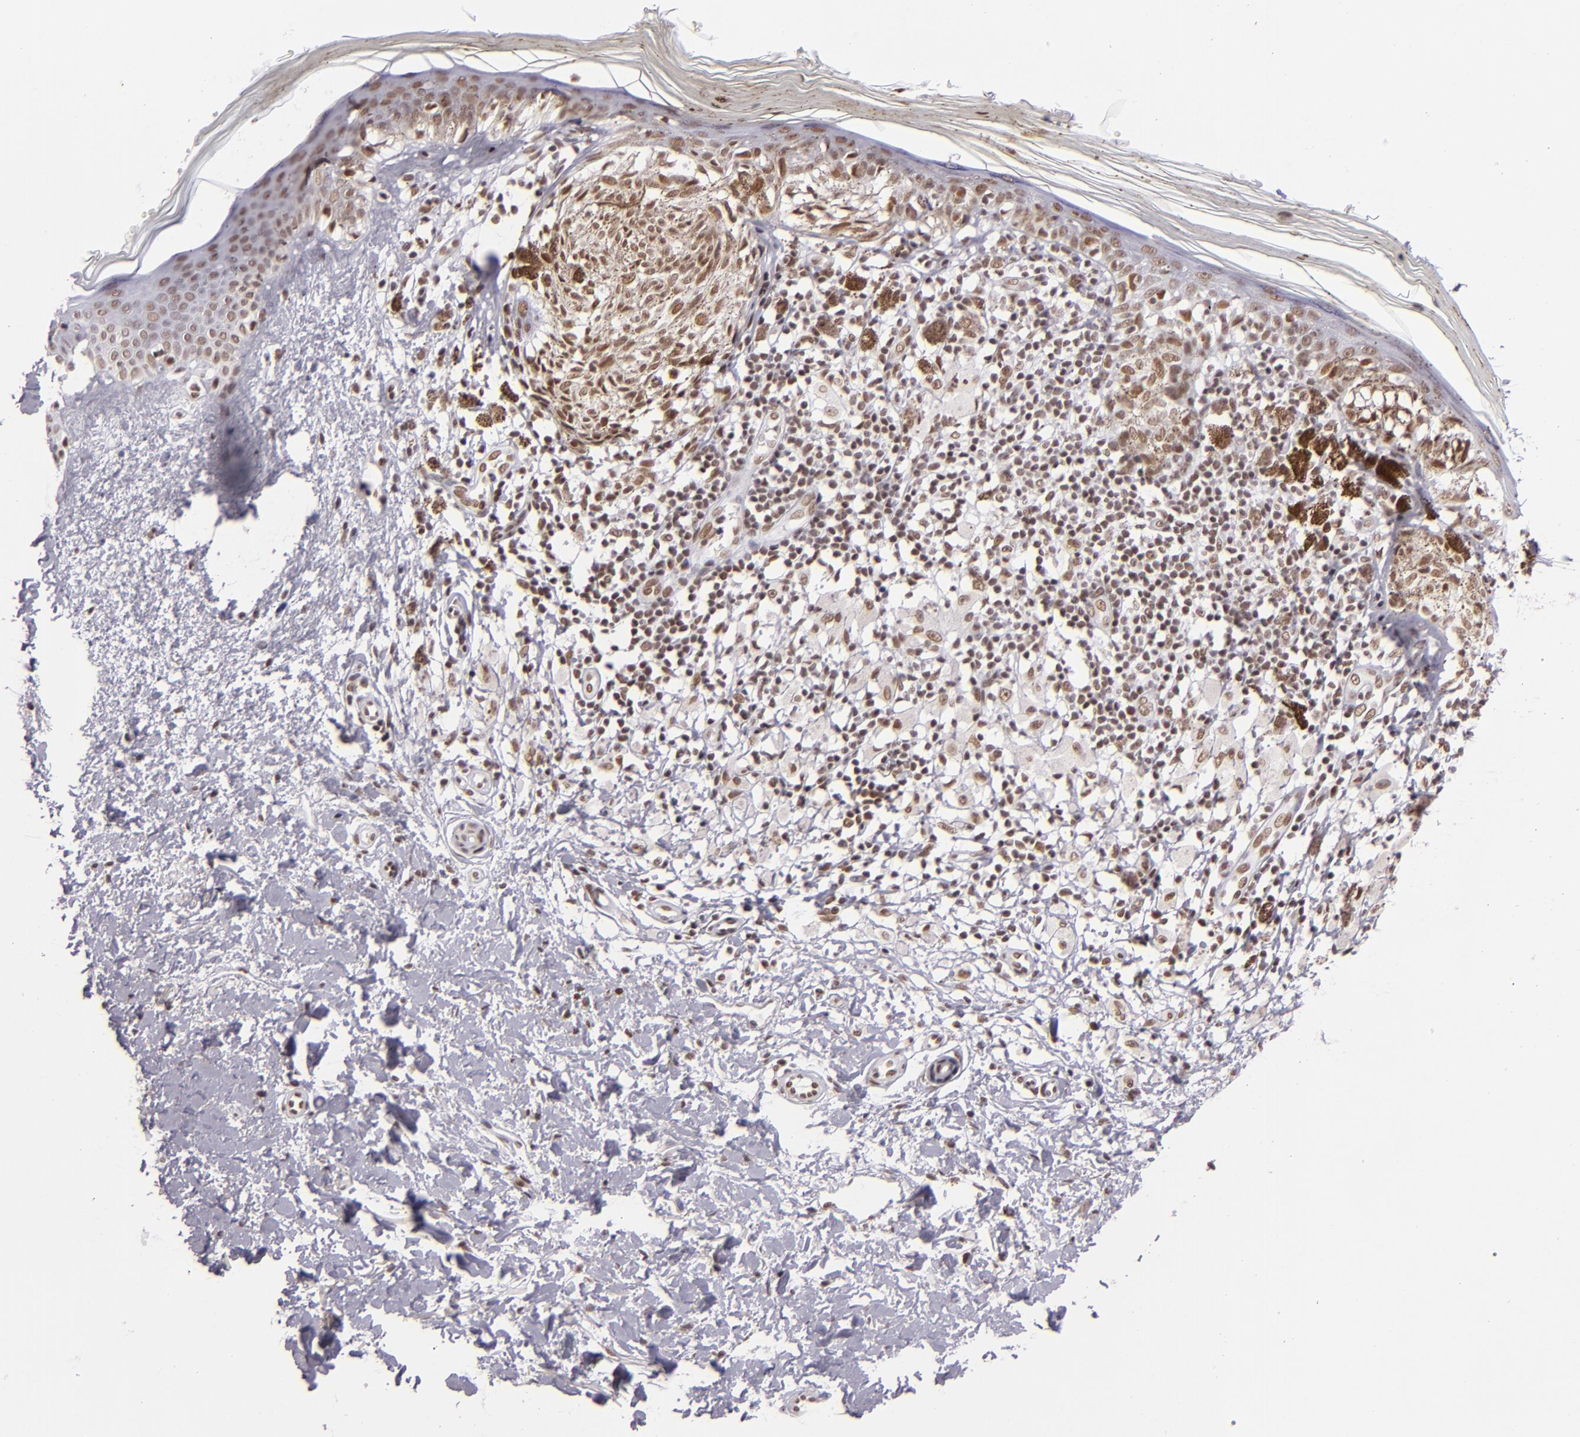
{"staining": {"intensity": "moderate", "quantity": ">75%", "location": "nuclear"}, "tissue": "melanoma", "cell_type": "Tumor cells", "image_type": "cancer", "snomed": [{"axis": "morphology", "description": "Malignant melanoma, NOS"}, {"axis": "topography", "description": "Skin"}], "caption": "Brown immunohistochemical staining in malignant melanoma exhibits moderate nuclear staining in approximately >75% of tumor cells. (IHC, brightfield microscopy, high magnification).", "gene": "BRD8", "patient": {"sex": "male", "age": 88}}